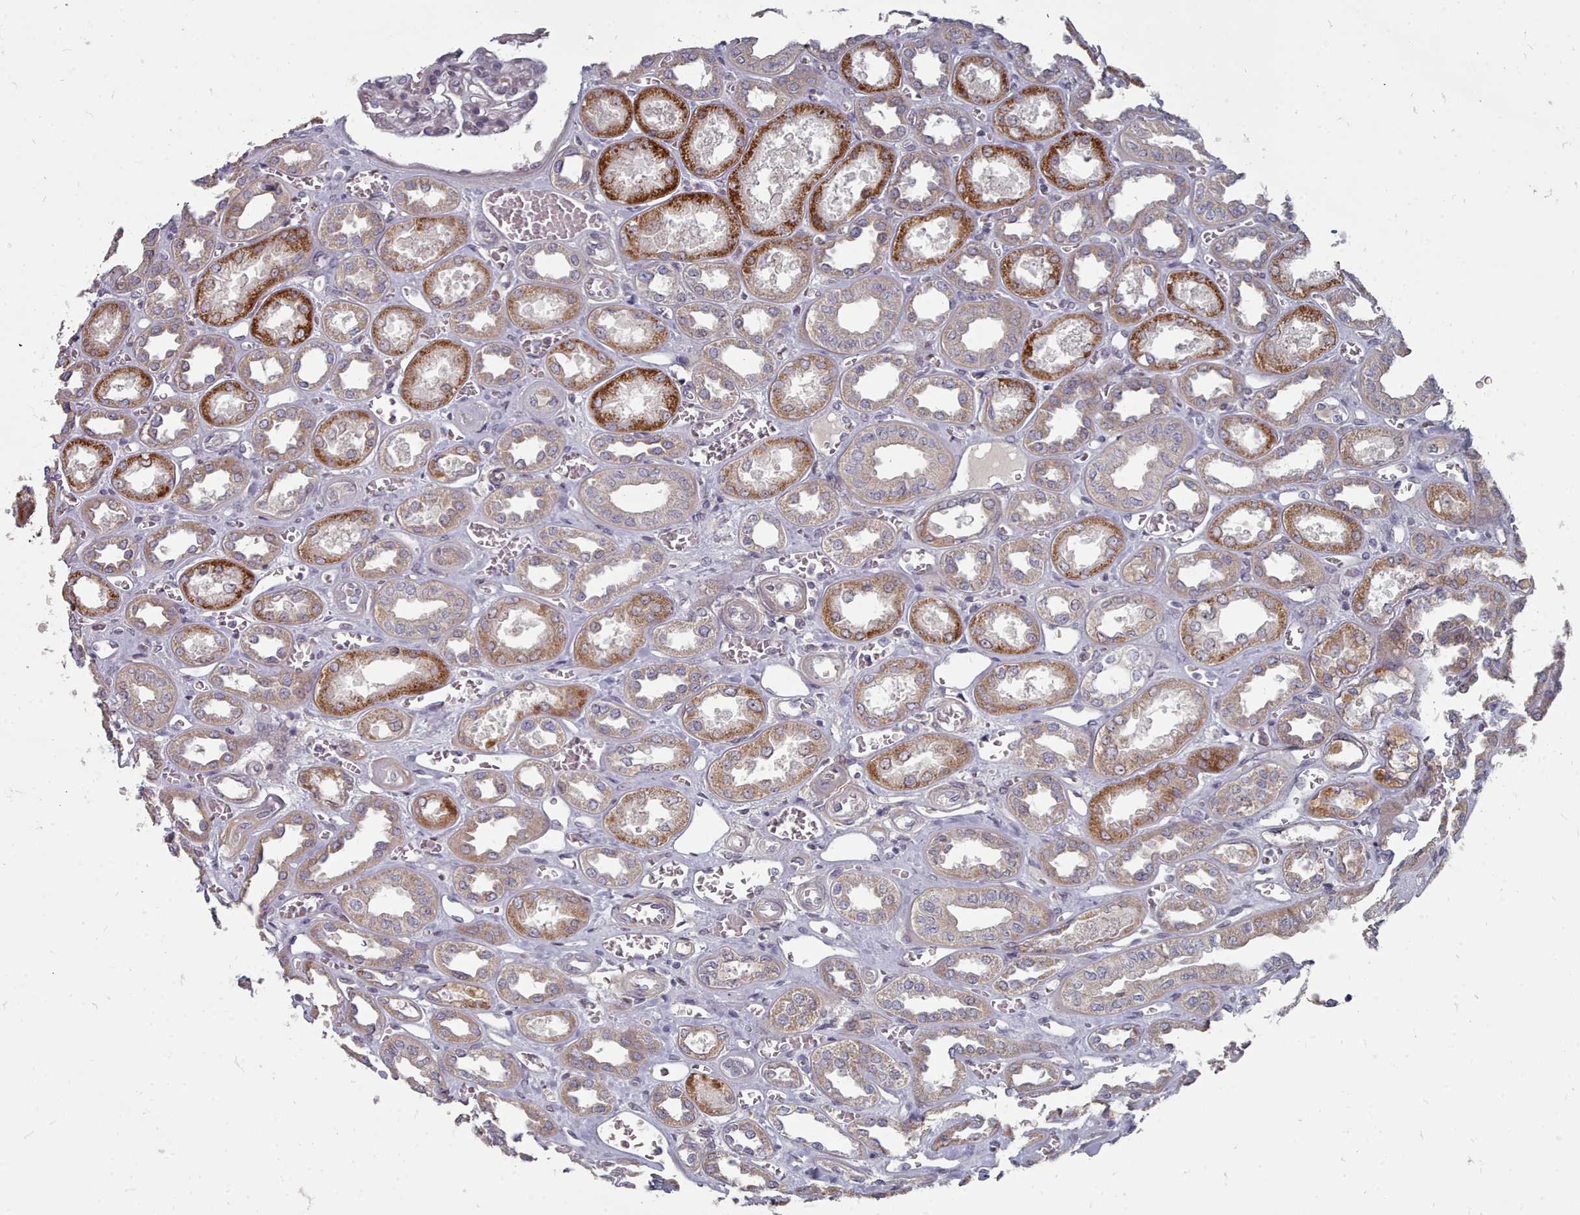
{"staining": {"intensity": "negative", "quantity": "none", "location": "none"}, "tissue": "kidney", "cell_type": "Cells in glomeruli", "image_type": "normal", "snomed": [{"axis": "morphology", "description": "Normal tissue, NOS"}, {"axis": "morphology", "description": "Adenocarcinoma, NOS"}, {"axis": "topography", "description": "Kidney"}], "caption": "The photomicrograph displays no significant expression in cells in glomeruli of kidney.", "gene": "ACKR3", "patient": {"sex": "female", "age": 68}}